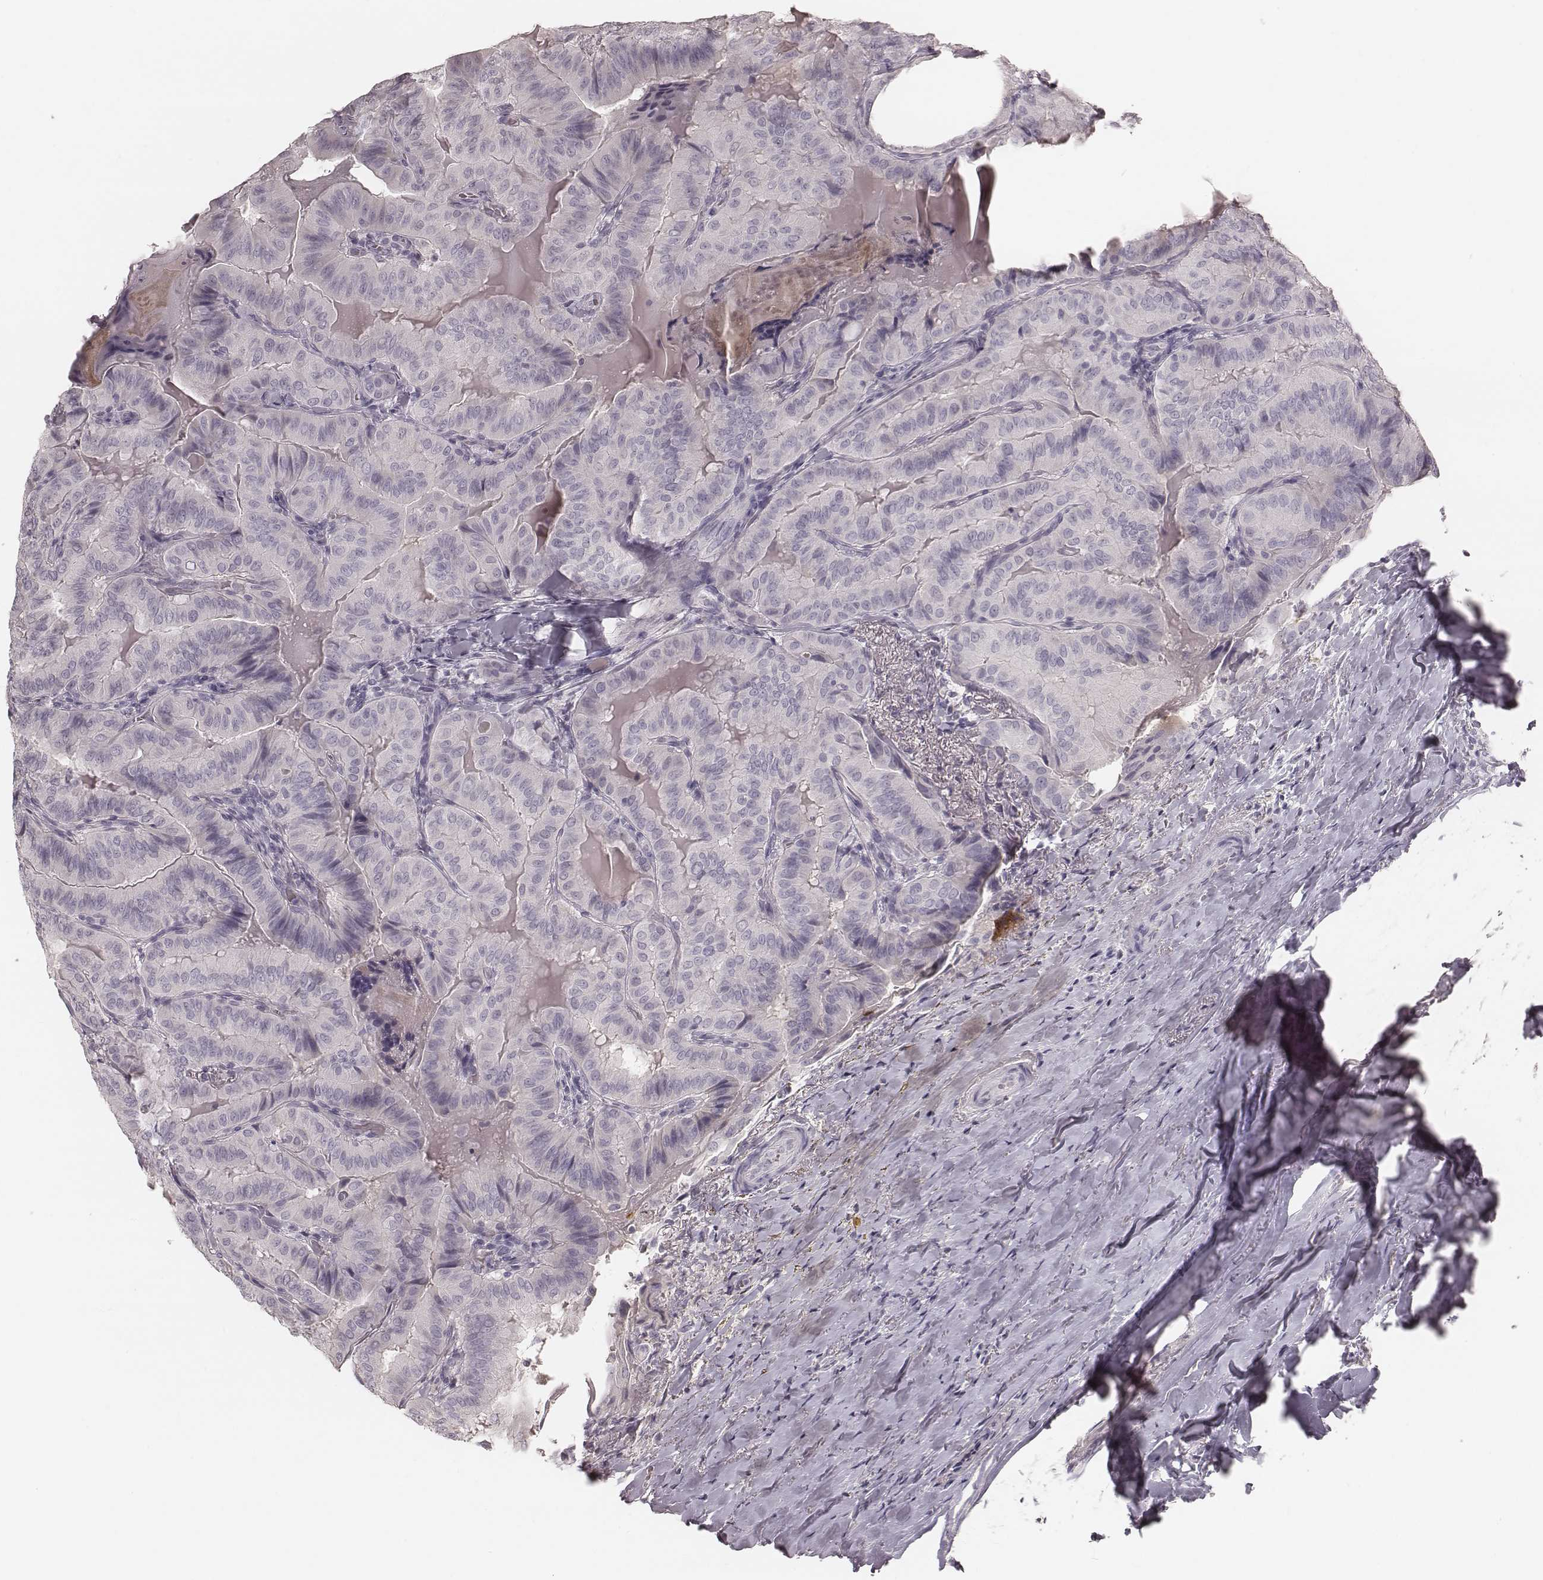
{"staining": {"intensity": "negative", "quantity": "none", "location": "none"}, "tissue": "thyroid cancer", "cell_type": "Tumor cells", "image_type": "cancer", "snomed": [{"axis": "morphology", "description": "Papillary adenocarcinoma, NOS"}, {"axis": "topography", "description": "Thyroid gland"}], "caption": "This is an immunohistochemistry (IHC) histopathology image of human thyroid cancer (papillary adenocarcinoma). There is no expression in tumor cells.", "gene": "SMIM24", "patient": {"sex": "female", "age": 68}}